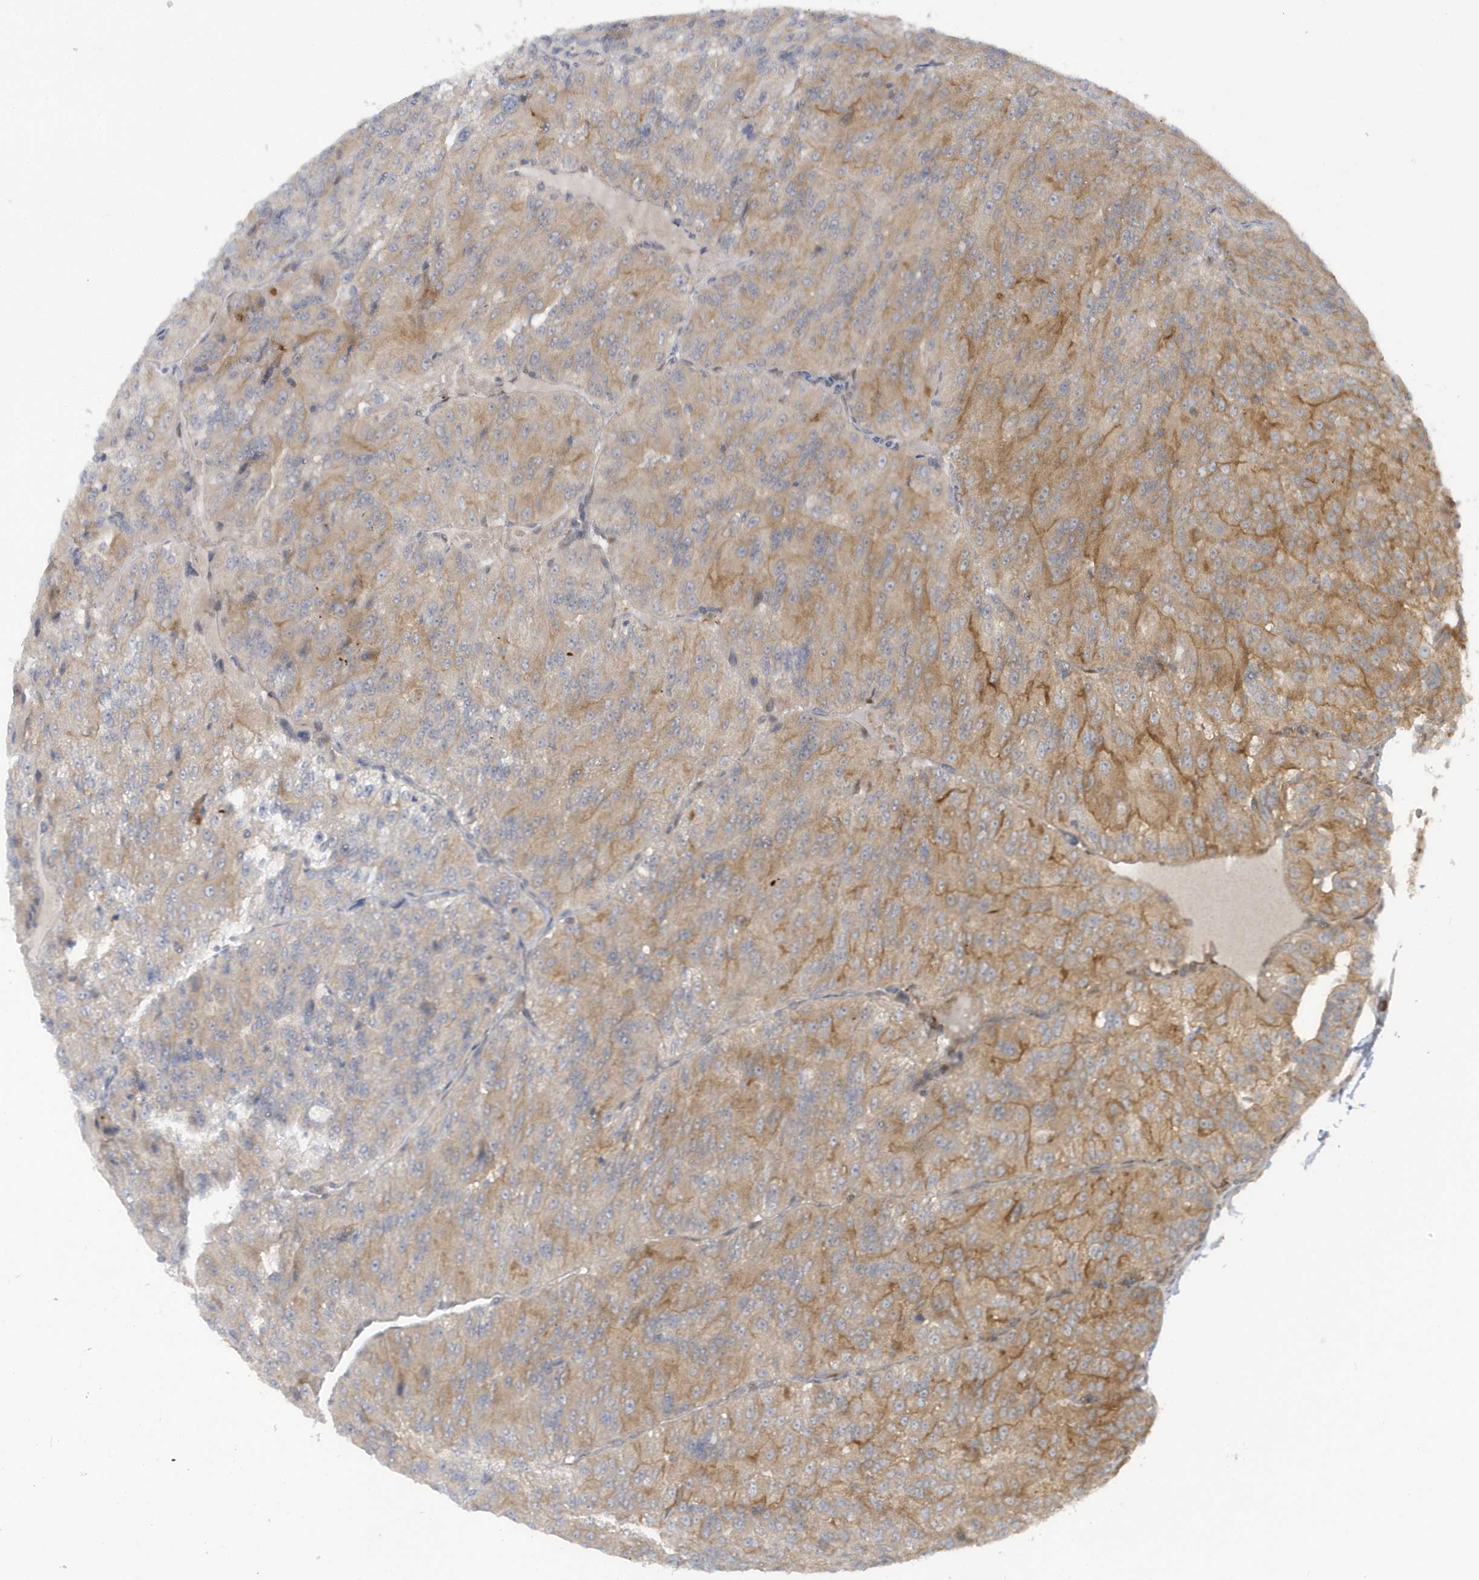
{"staining": {"intensity": "moderate", "quantity": "25%-75%", "location": "cytoplasmic/membranous"}, "tissue": "renal cancer", "cell_type": "Tumor cells", "image_type": "cancer", "snomed": [{"axis": "morphology", "description": "Adenocarcinoma, NOS"}, {"axis": "topography", "description": "Kidney"}], "caption": "A high-resolution histopathology image shows immunohistochemistry (IHC) staining of adenocarcinoma (renal), which displays moderate cytoplasmic/membranous staining in about 25%-75% of tumor cells.", "gene": "ATG4A", "patient": {"sex": "female", "age": 63}}